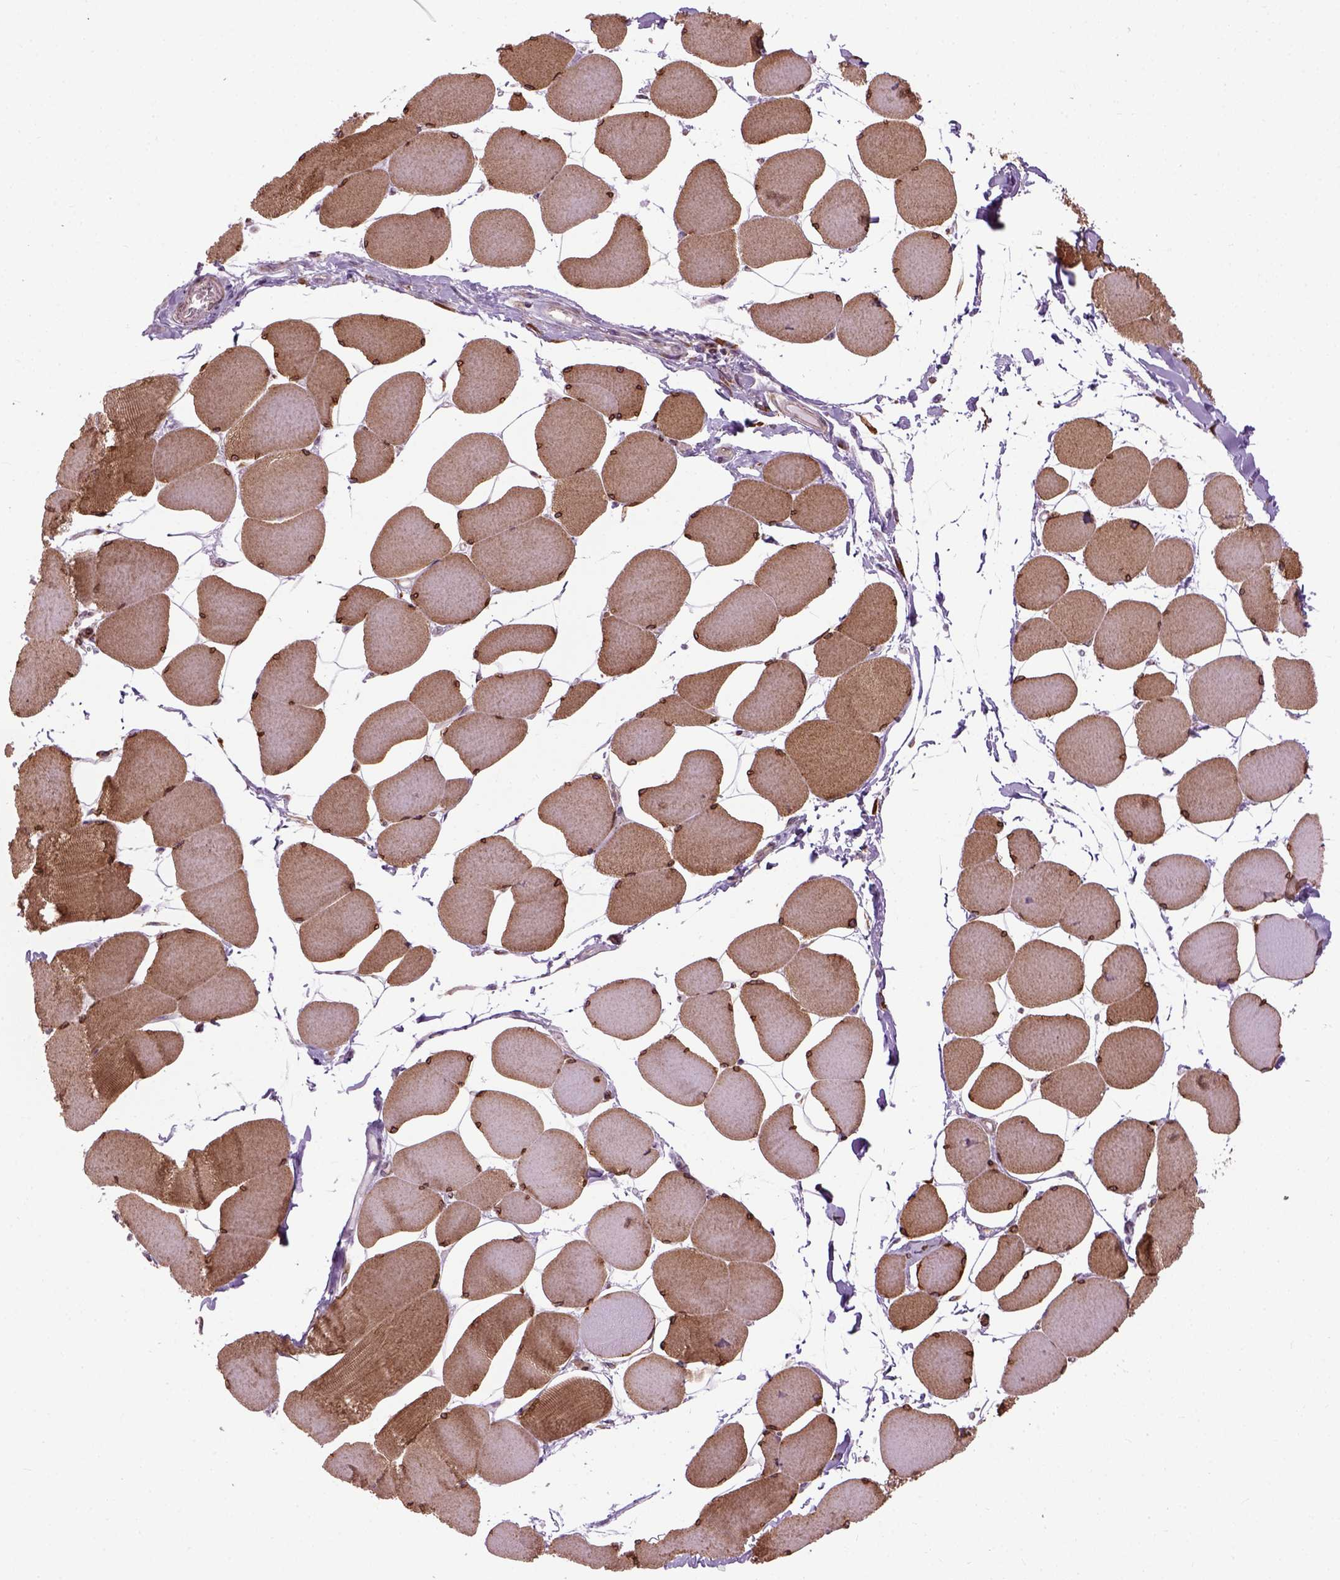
{"staining": {"intensity": "moderate", "quantity": ">75%", "location": "cytoplasmic/membranous,nuclear"}, "tissue": "skeletal muscle", "cell_type": "Myocytes", "image_type": "normal", "snomed": [{"axis": "morphology", "description": "Normal tissue, NOS"}, {"axis": "topography", "description": "Skeletal muscle"}], "caption": "A brown stain shows moderate cytoplasmic/membranous,nuclear staining of a protein in myocytes of benign skeletal muscle.", "gene": "XK", "patient": {"sex": "female", "age": 75}}